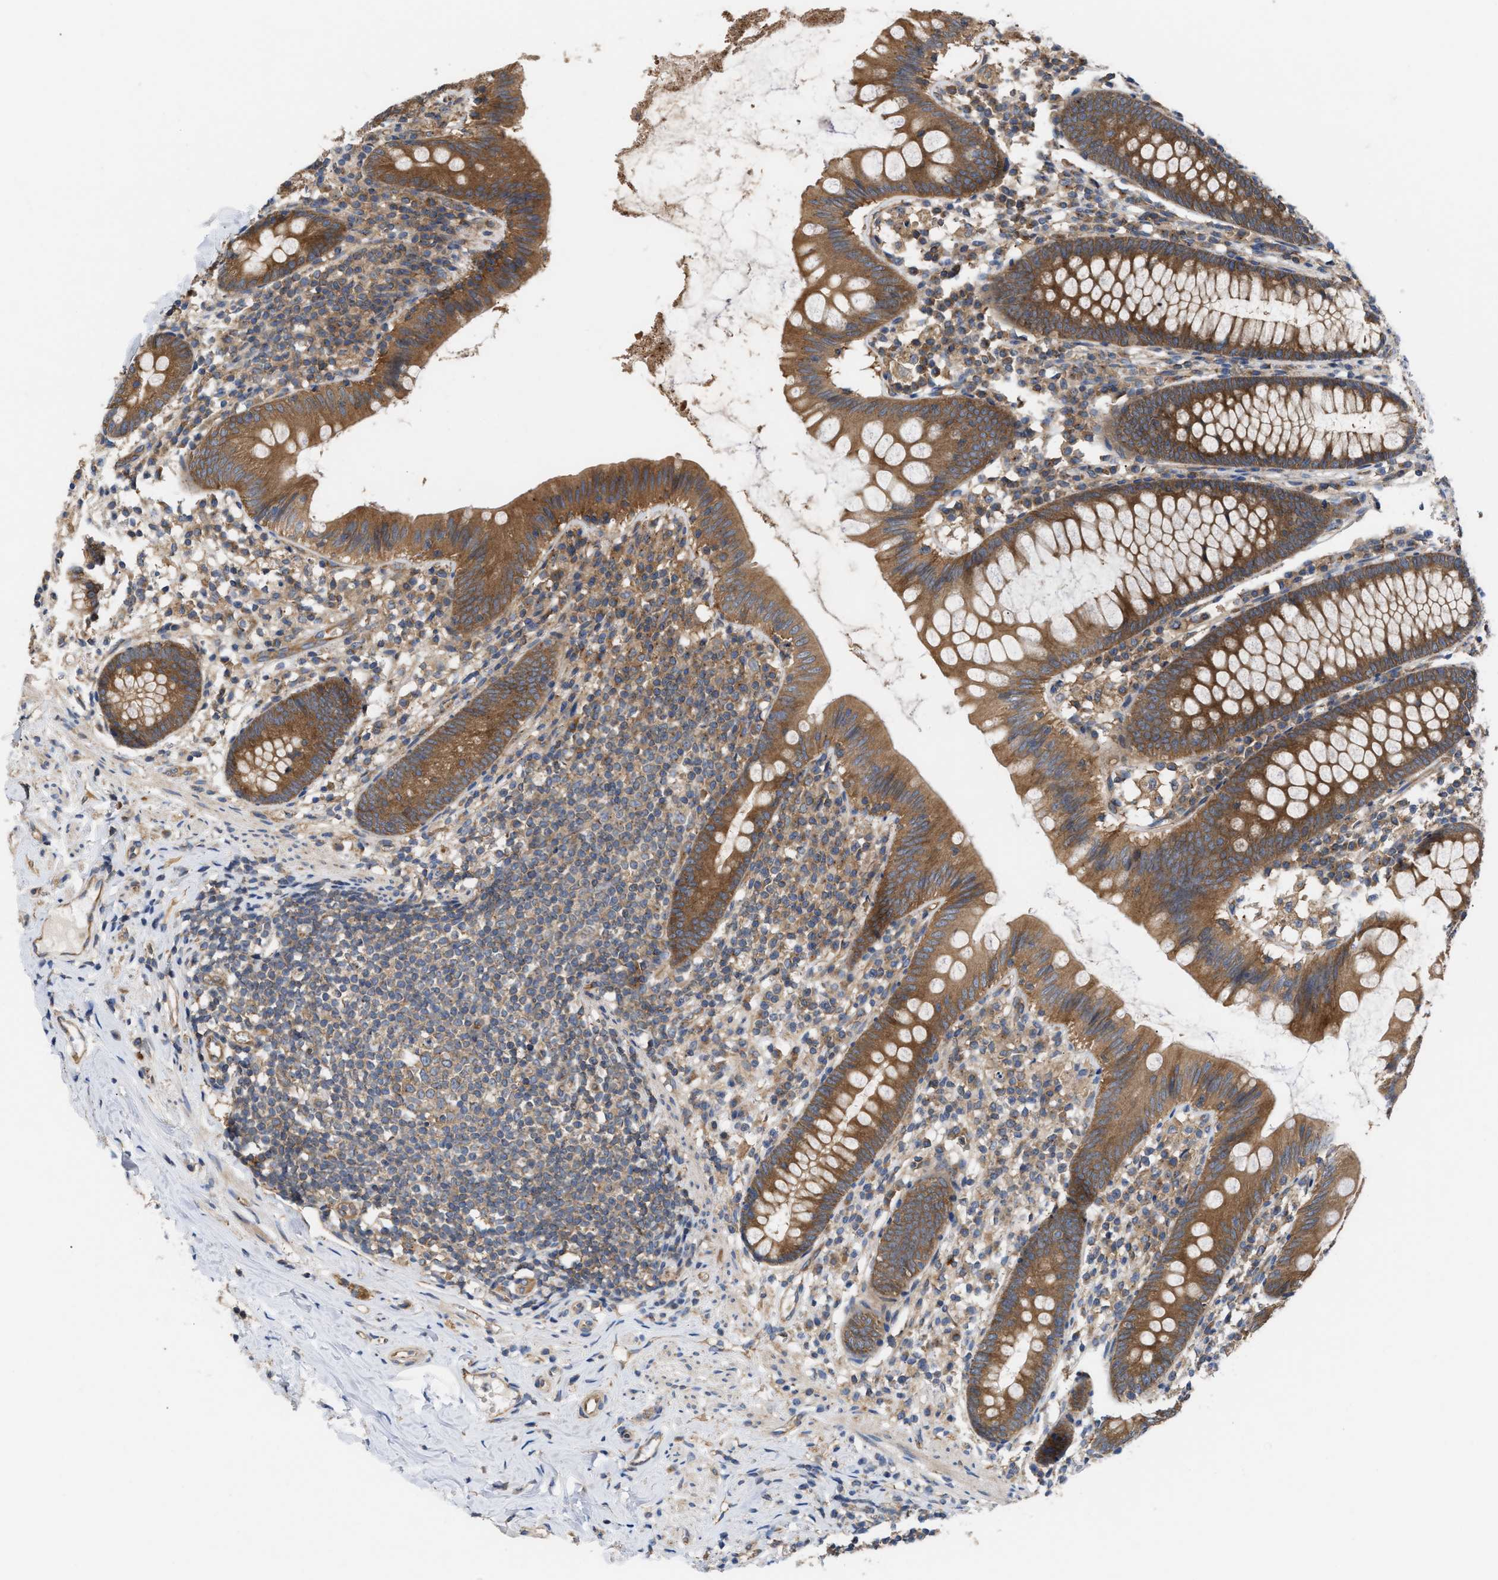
{"staining": {"intensity": "strong", "quantity": ">75%", "location": "cytoplasmic/membranous"}, "tissue": "appendix", "cell_type": "Glandular cells", "image_type": "normal", "snomed": [{"axis": "morphology", "description": "Normal tissue, NOS"}, {"axis": "topography", "description": "Appendix"}], "caption": "Protein staining by immunohistochemistry exhibits strong cytoplasmic/membranous staining in about >75% of glandular cells in unremarkable appendix.", "gene": "LAPTM4B", "patient": {"sex": "male", "age": 52}}